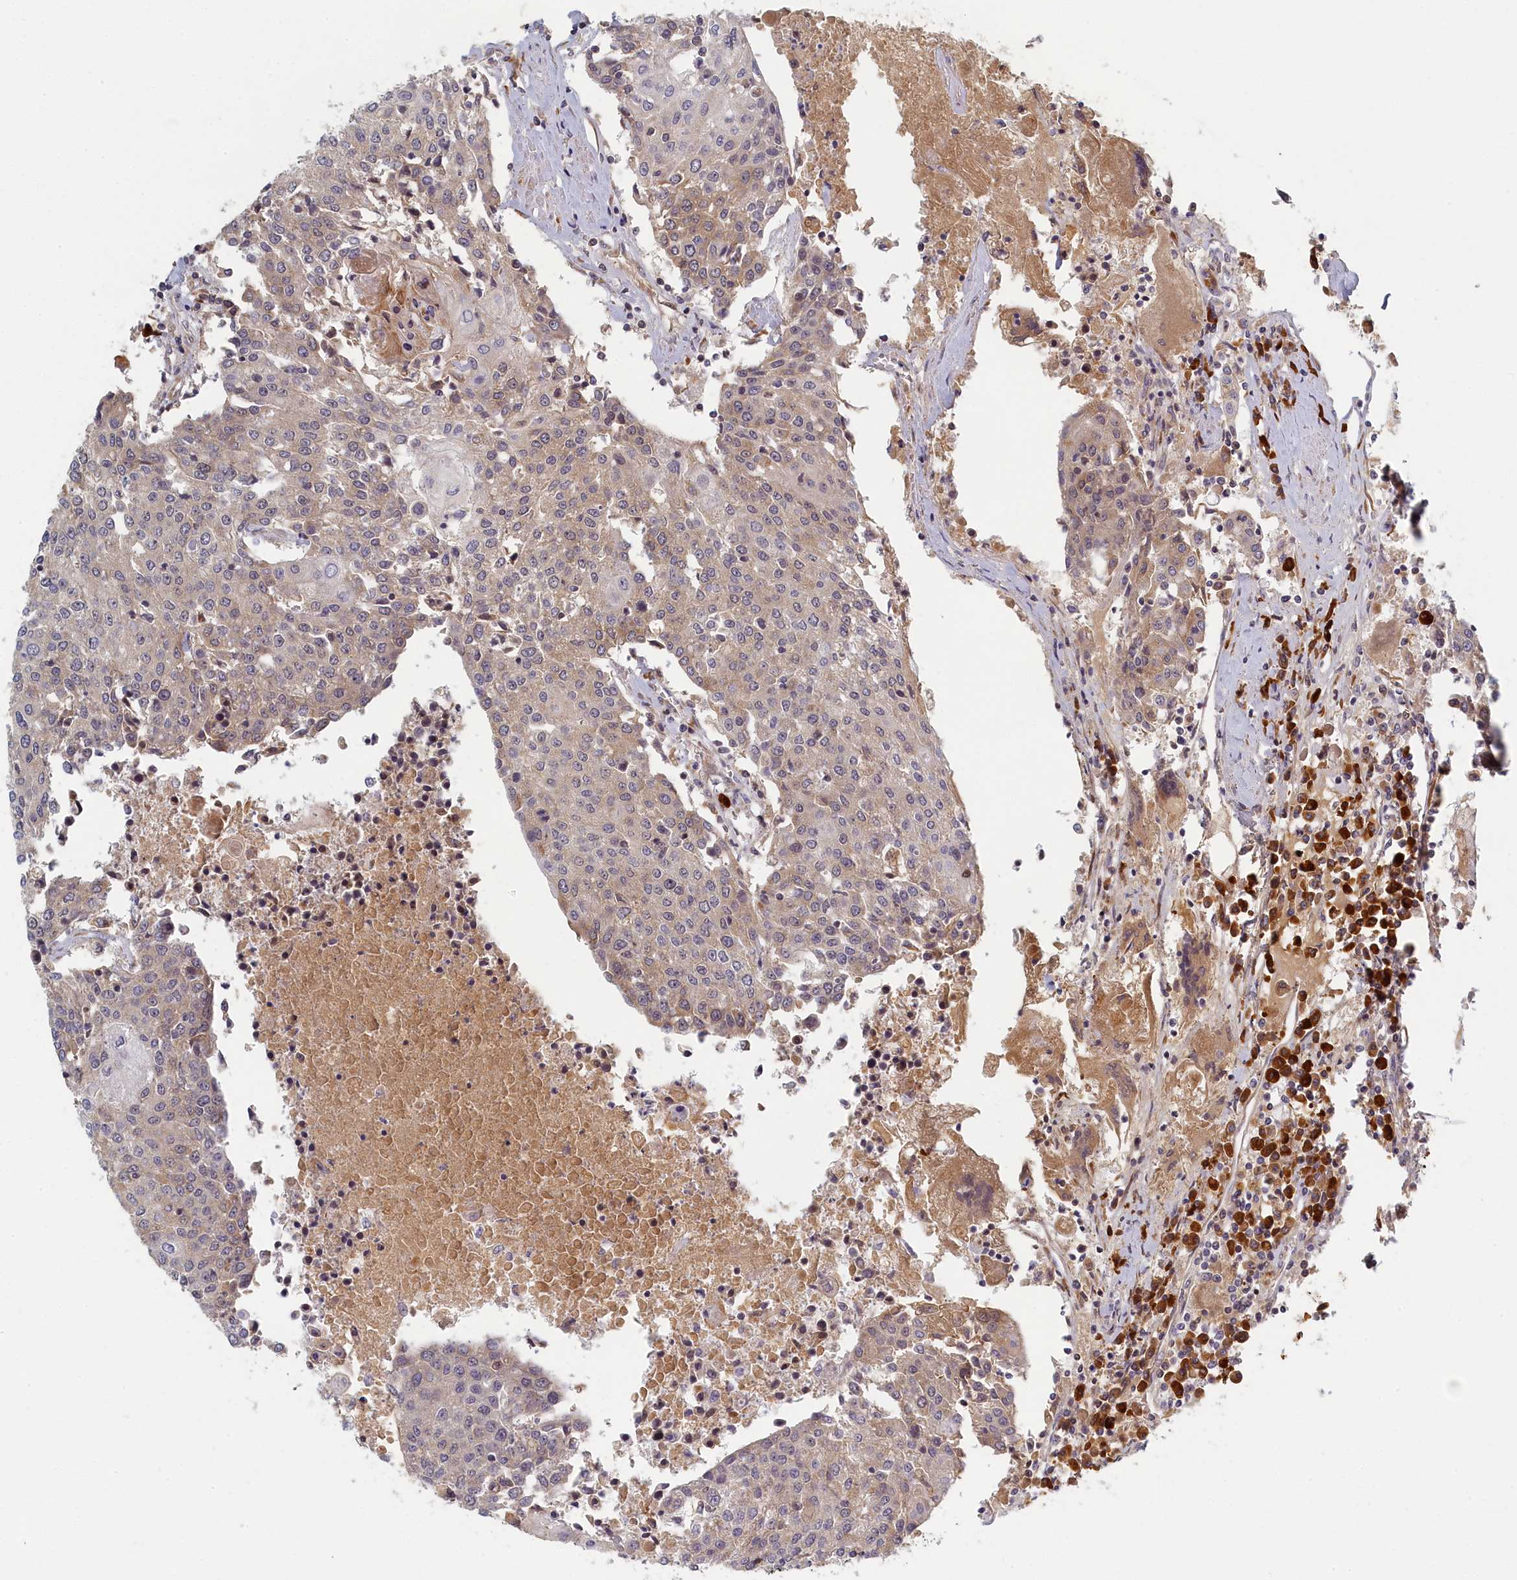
{"staining": {"intensity": "weak", "quantity": ">75%", "location": "cytoplasmic/membranous"}, "tissue": "urothelial cancer", "cell_type": "Tumor cells", "image_type": "cancer", "snomed": [{"axis": "morphology", "description": "Urothelial carcinoma, High grade"}, {"axis": "topography", "description": "Urinary bladder"}], "caption": "Human urothelial cancer stained with a brown dye exhibits weak cytoplasmic/membranous positive expression in about >75% of tumor cells.", "gene": "DNAJC17", "patient": {"sex": "female", "age": 85}}